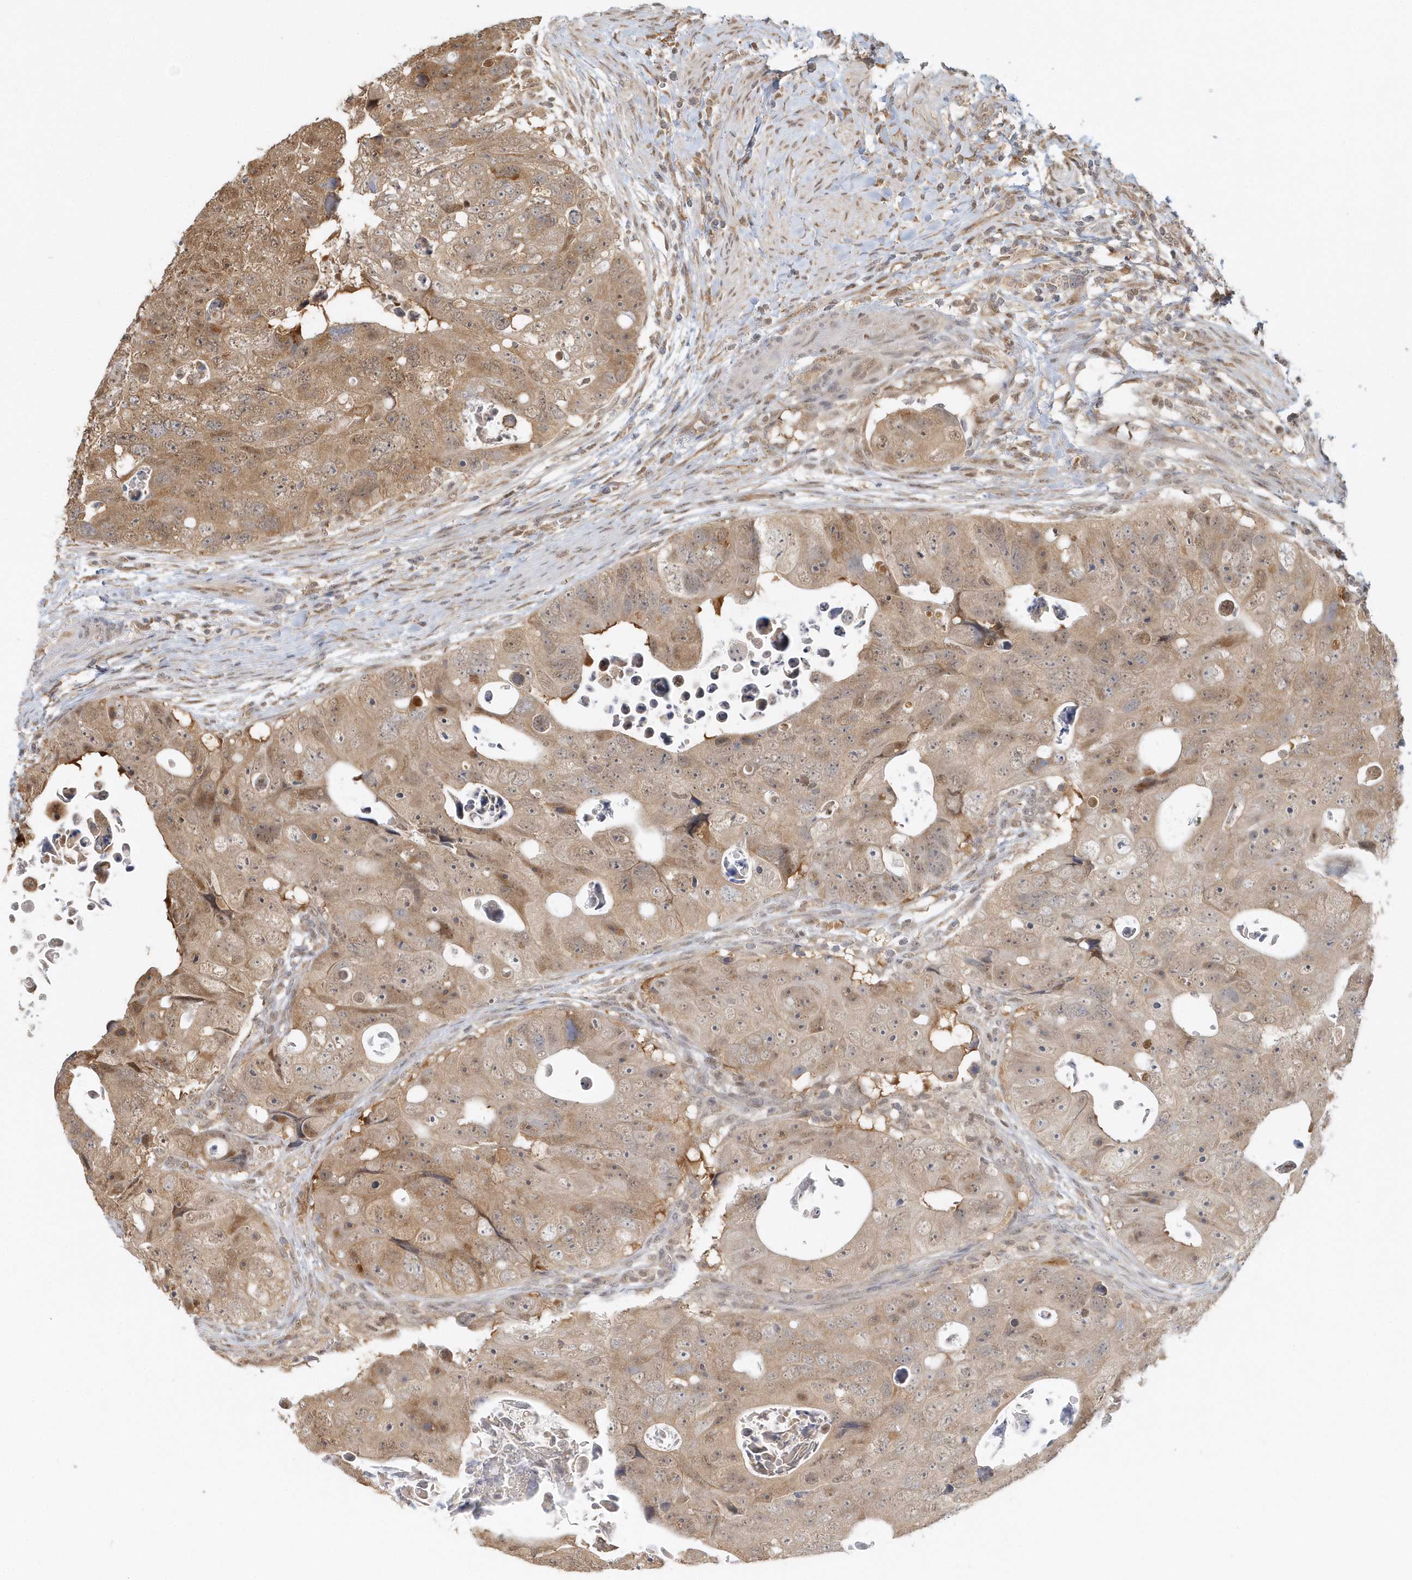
{"staining": {"intensity": "moderate", "quantity": ">75%", "location": "cytoplasmic/membranous"}, "tissue": "colorectal cancer", "cell_type": "Tumor cells", "image_type": "cancer", "snomed": [{"axis": "morphology", "description": "Adenocarcinoma, NOS"}, {"axis": "topography", "description": "Rectum"}], "caption": "Human adenocarcinoma (colorectal) stained with a protein marker exhibits moderate staining in tumor cells.", "gene": "PSMD6", "patient": {"sex": "male", "age": 59}}